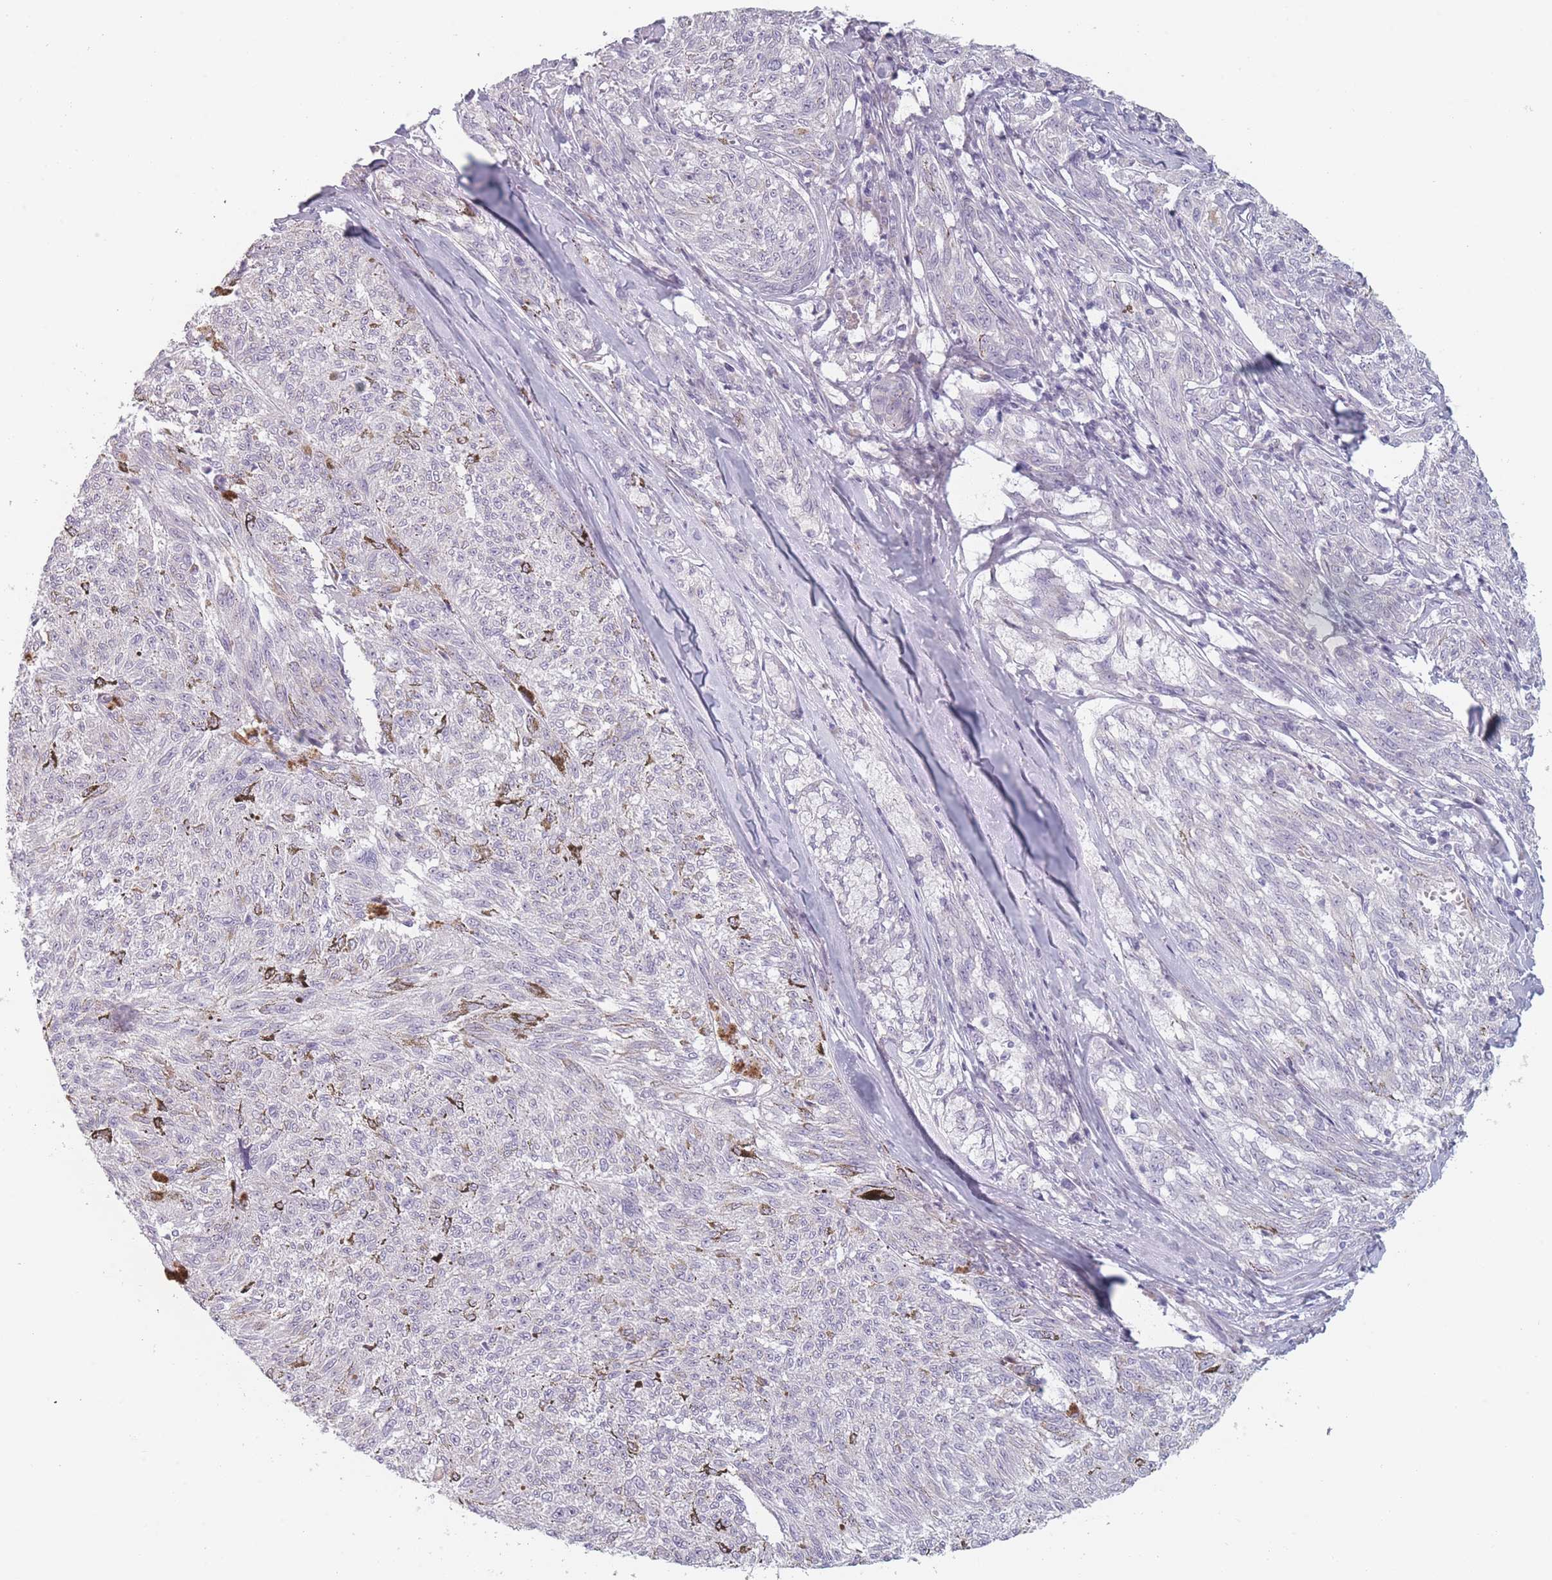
{"staining": {"intensity": "negative", "quantity": "none", "location": "none"}, "tissue": "melanoma", "cell_type": "Tumor cells", "image_type": "cancer", "snomed": [{"axis": "morphology", "description": "Malignant melanoma, NOS"}, {"axis": "topography", "description": "Skin"}], "caption": "DAB immunohistochemical staining of human malignant melanoma exhibits no significant positivity in tumor cells.", "gene": "RASL10B", "patient": {"sex": "female", "age": 72}}